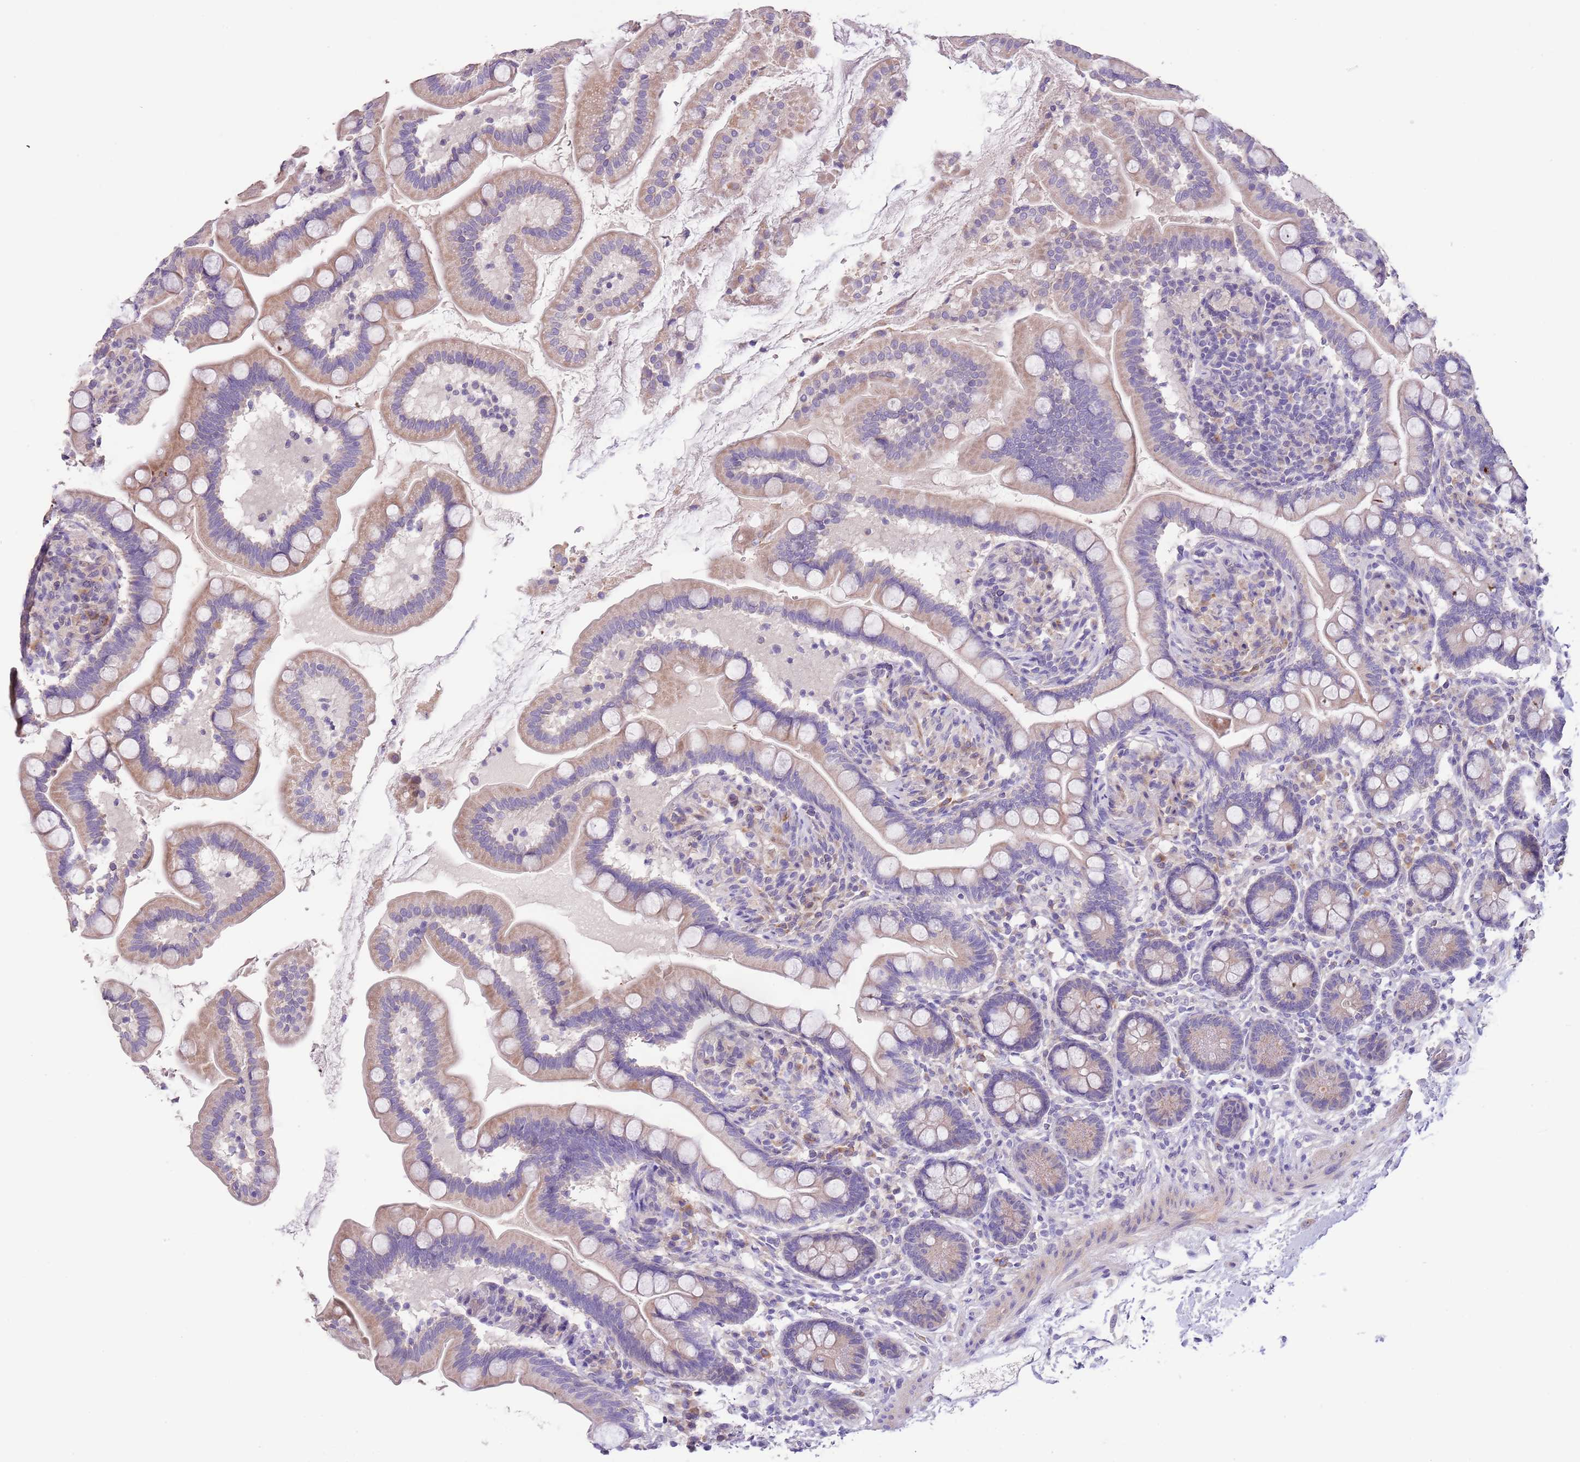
{"staining": {"intensity": "weak", "quantity": "25%-75%", "location": "cytoplasmic/membranous"}, "tissue": "small intestine", "cell_type": "Glandular cells", "image_type": "normal", "snomed": [{"axis": "morphology", "description": "Normal tissue, NOS"}, {"axis": "topography", "description": "Small intestine"}], "caption": "The photomicrograph shows a brown stain indicating the presence of a protein in the cytoplasmic/membranous of glandular cells in small intestine. The staining is performed using DAB brown chromogen to label protein expression. The nuclei are counter-stained blue using hematoxylin.", "gene": "ZNF658", "patient": {"sex": "female", "age": 64}}